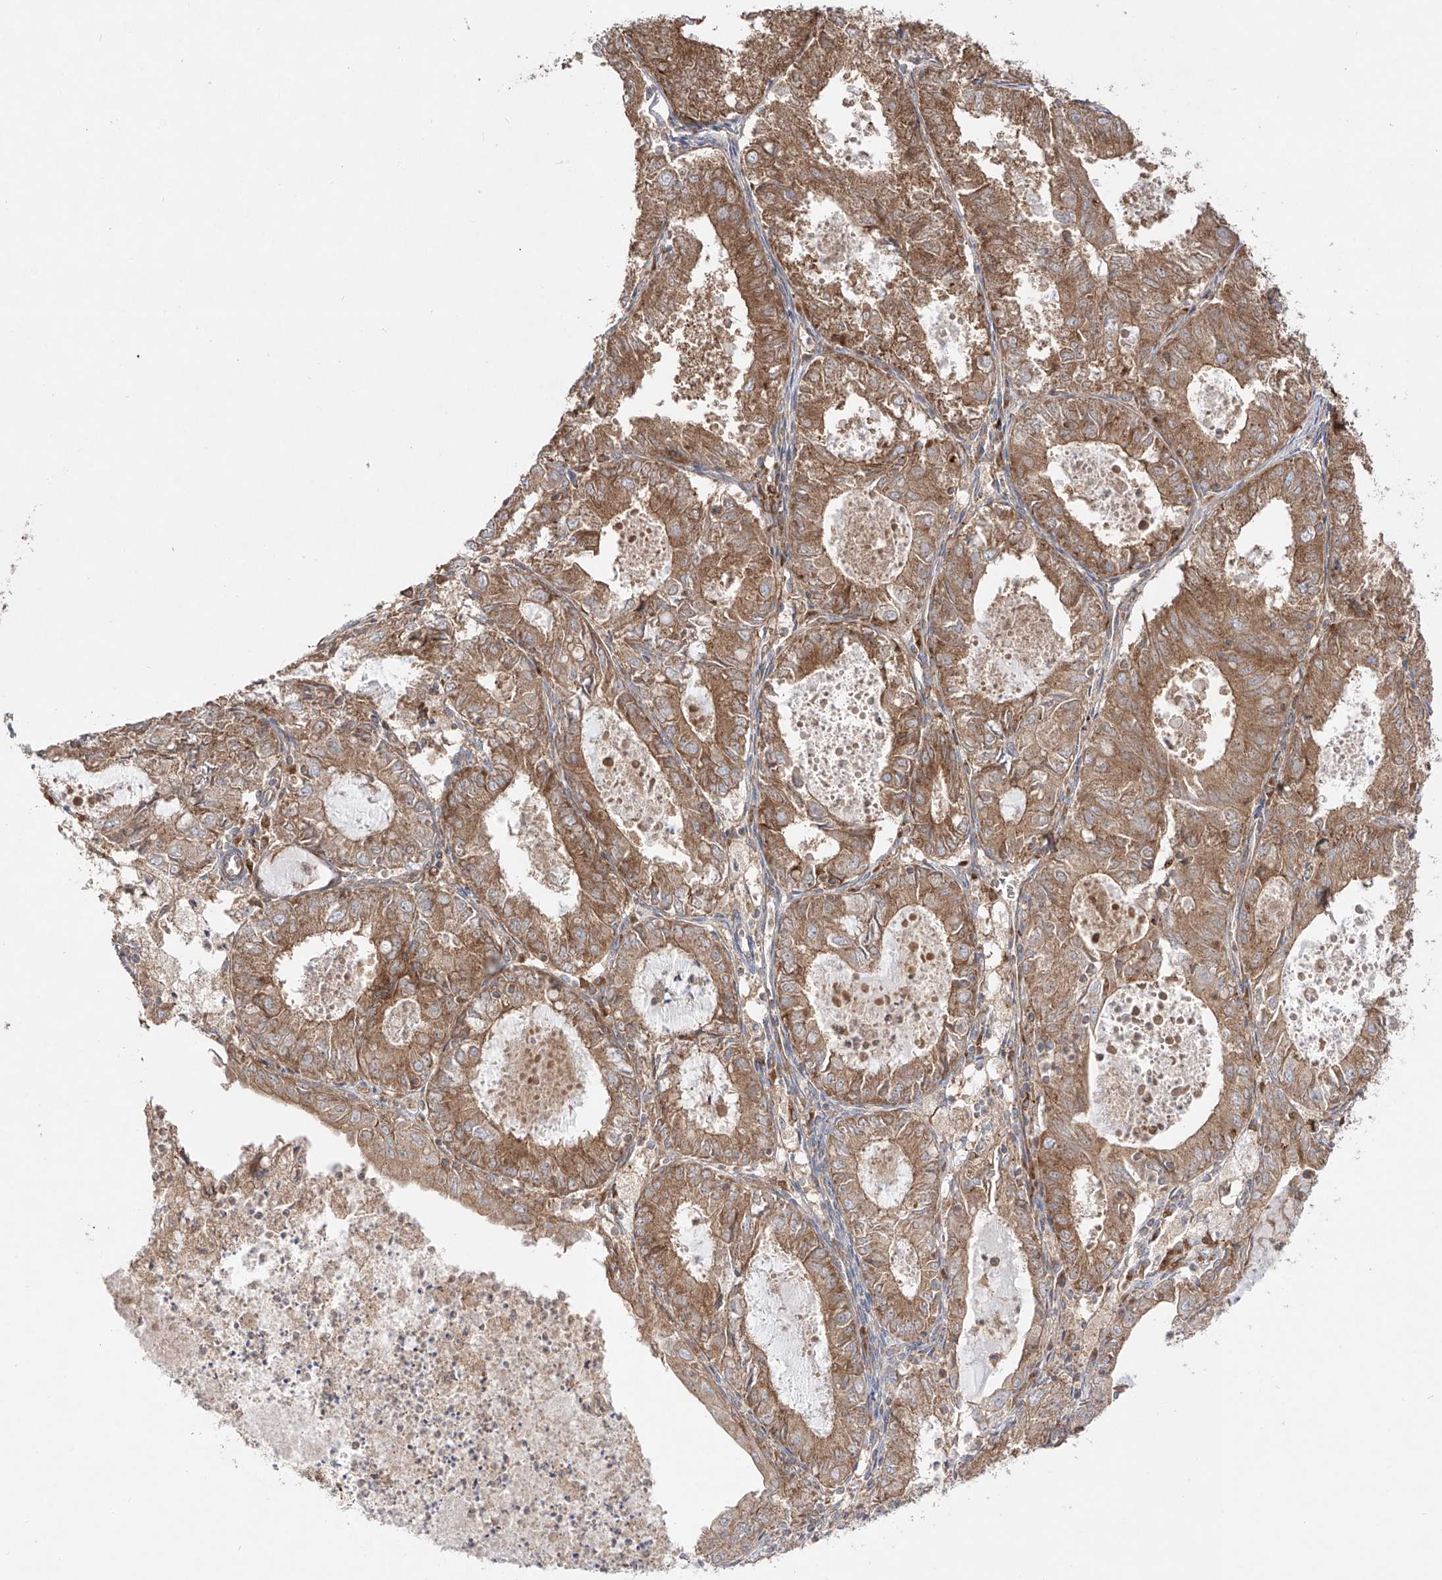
{"staining": {"intensity": "moderate", "quantity": ">75%", "location": "cytoplasmic/membranous"}, "tissue": "endometrial cancer", "cell_type": "Tumor cells", "image_type": "cancer", "snomed": [{"axis": "morphology", "description": "Adenocarcinoma, NOS"}, {"axis": "topography", "description": "Endometrium"}], "caption": "High-magnification brightfield microscopy of endometrial cancer (adenocarcinoma) stained with DAB (brown) and counterstained with hematoxylin (blue). tumor cells exhibit moderate cytoplasmic/membranous positivity is appreciated in approximately>75% of cells.", "gene": "YKT6", "patient": {"sex": "female", "age": 57}}